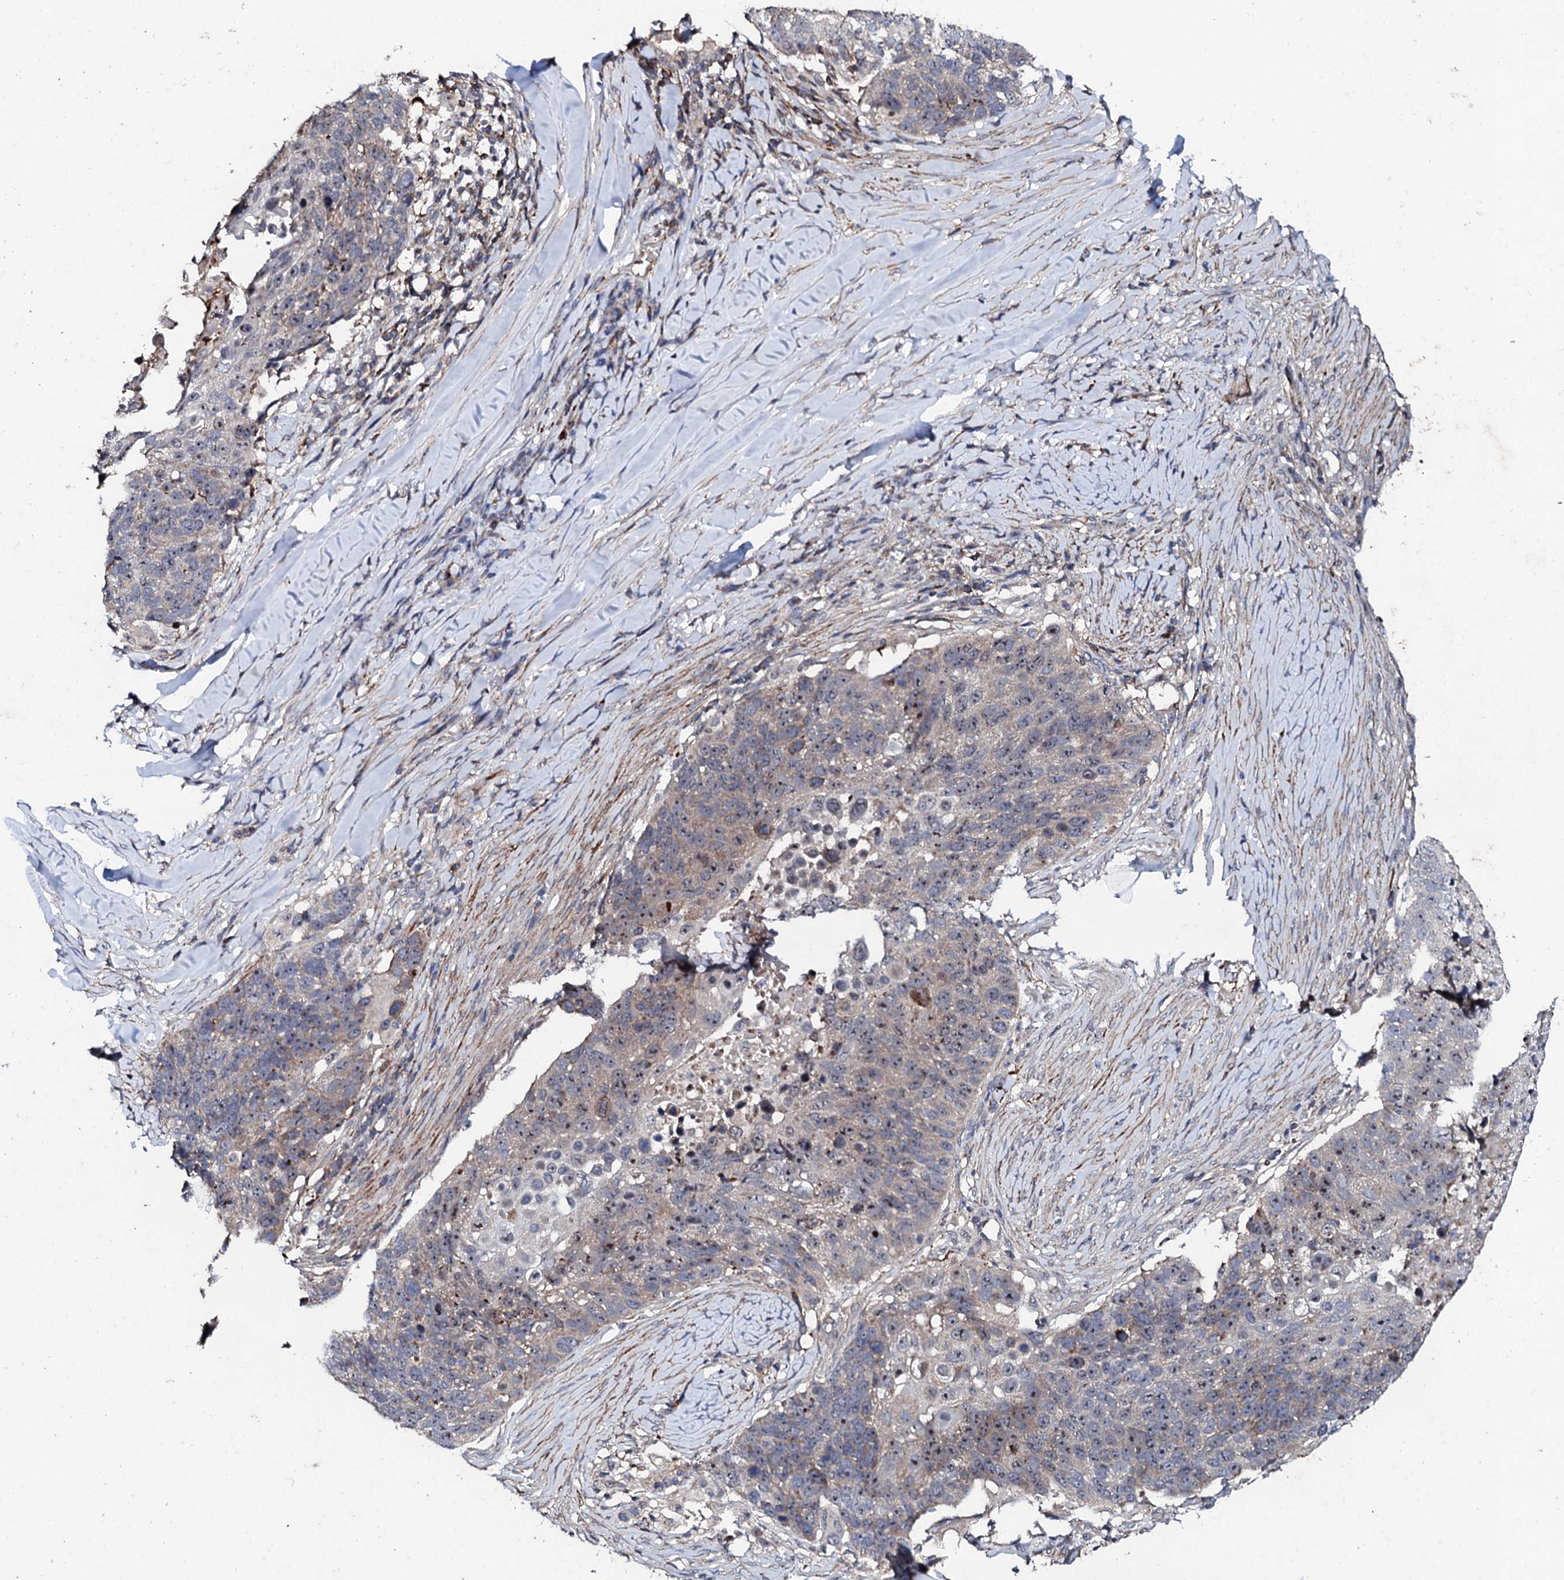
{"staining": {"intensity": "weak", "quantity": "25%-75%", "location": "nuclear"}, "tissue": "lung cancer", "cell_type": "Tumor cells", "image_type": "cancer", "snomed": [{"axis": "morphology", "description": "Normal tissue, NOS"}, {"axis": "morphology", "description": "Squamous cell carcinoma, NOS"}, {"axis": "topography", "description": "Lymph node"}, {"axis": "topography", "description": "Lung"}], "caption": "IHC of human squamous cell carcinoma (lung) demonstrates low levels of weak nuclear positivity in approximately 25%-75% of tumor cells.", "gene": "GTPBP4", "patient": {"sex": "male", "age": 66}}